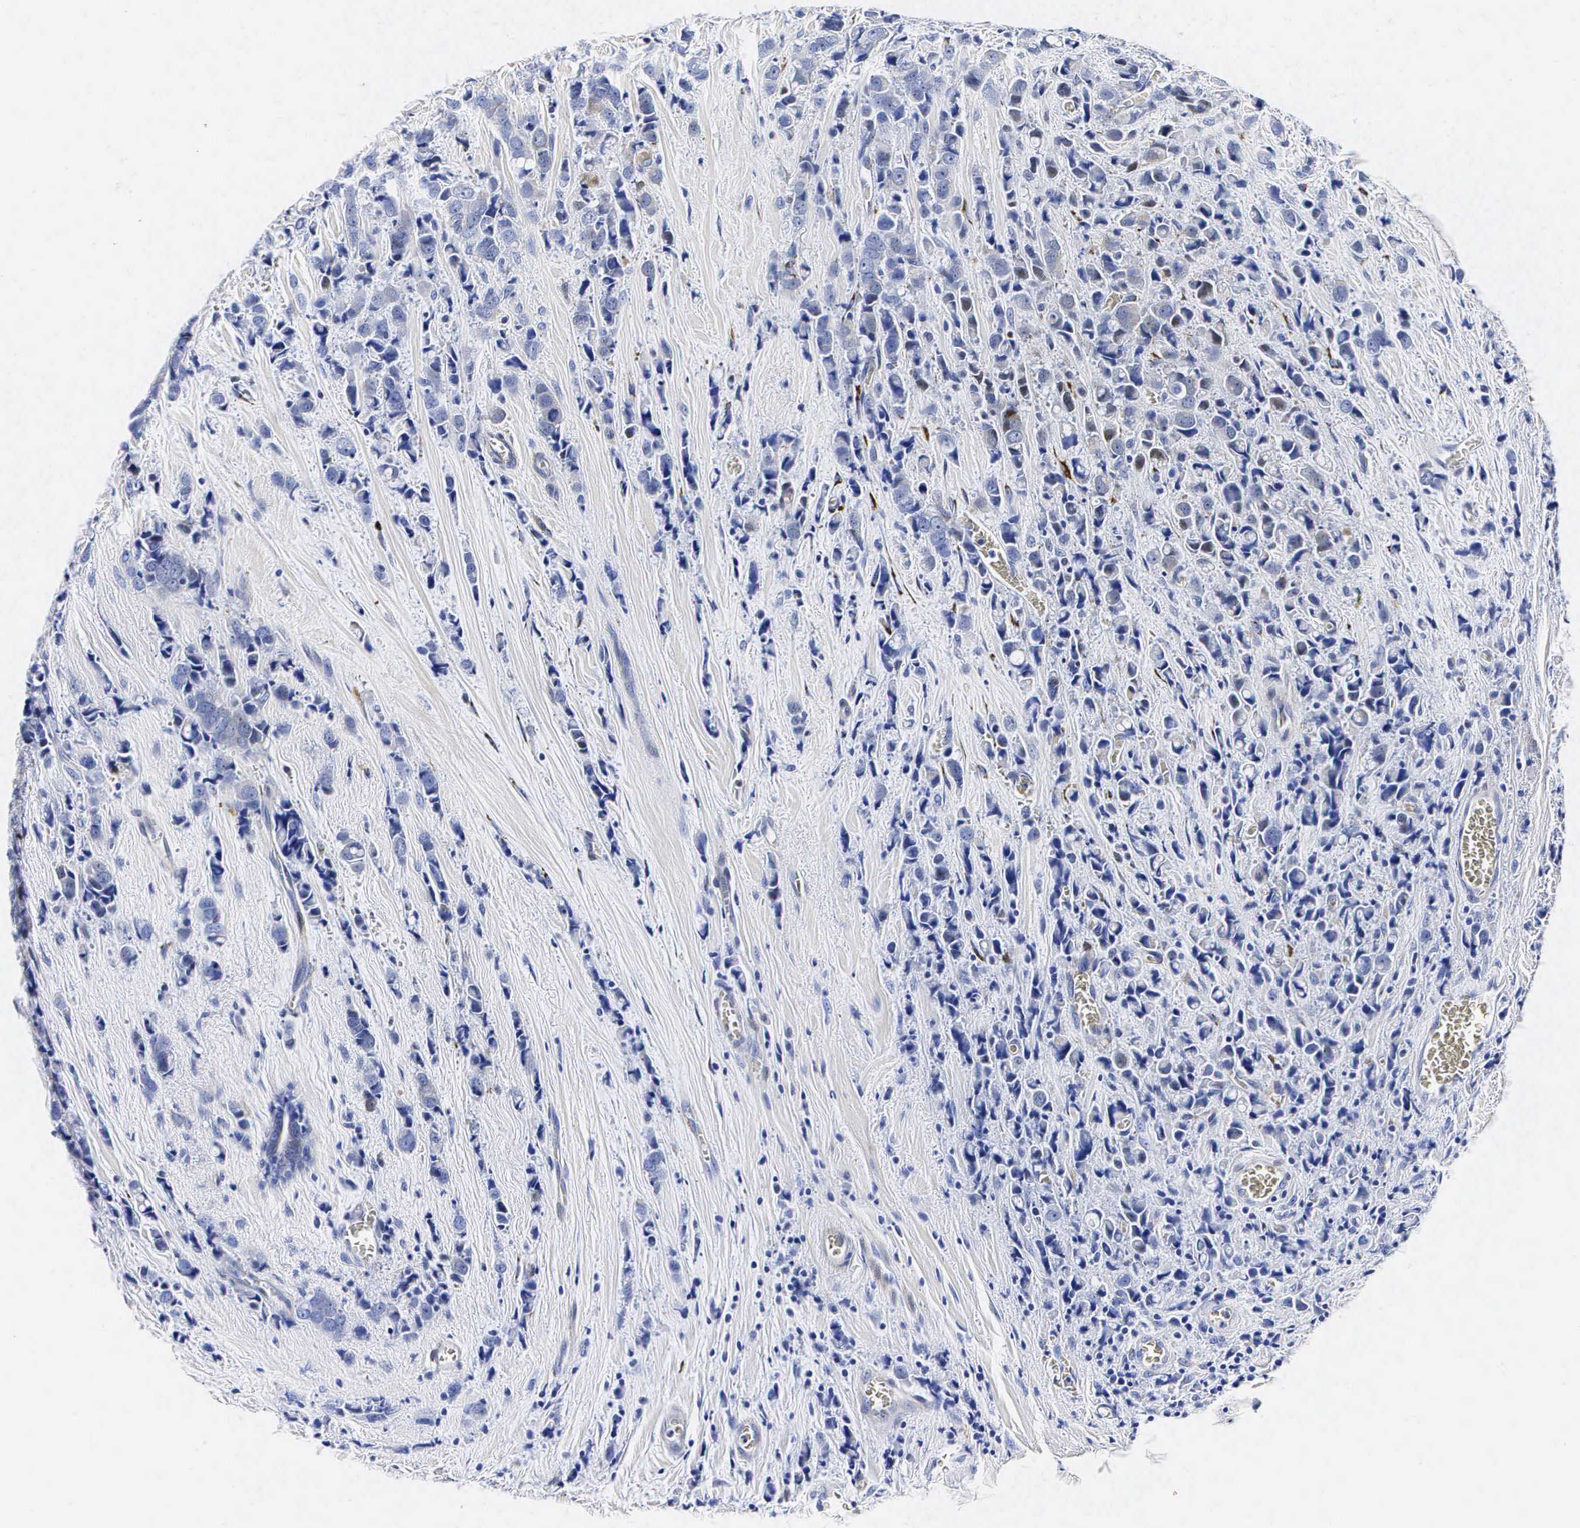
{"staining": {"intensity": "negative", "quantity": "none", "location": "none"}, "tissue": "breast cancer", "cell_type": "Tumor cells", "image_type": "cancer", "snomed": [{"axis": "morphology", "description": "Lobular carcinoma"}, {"axis": "topography", "description": "Breast"}], "caption": "Tumor cells are negative for protein expression in human breast cancer (lobular carcinoma).", "gene": "ENO2", "patient": {"sex": "female", "age": 57}}